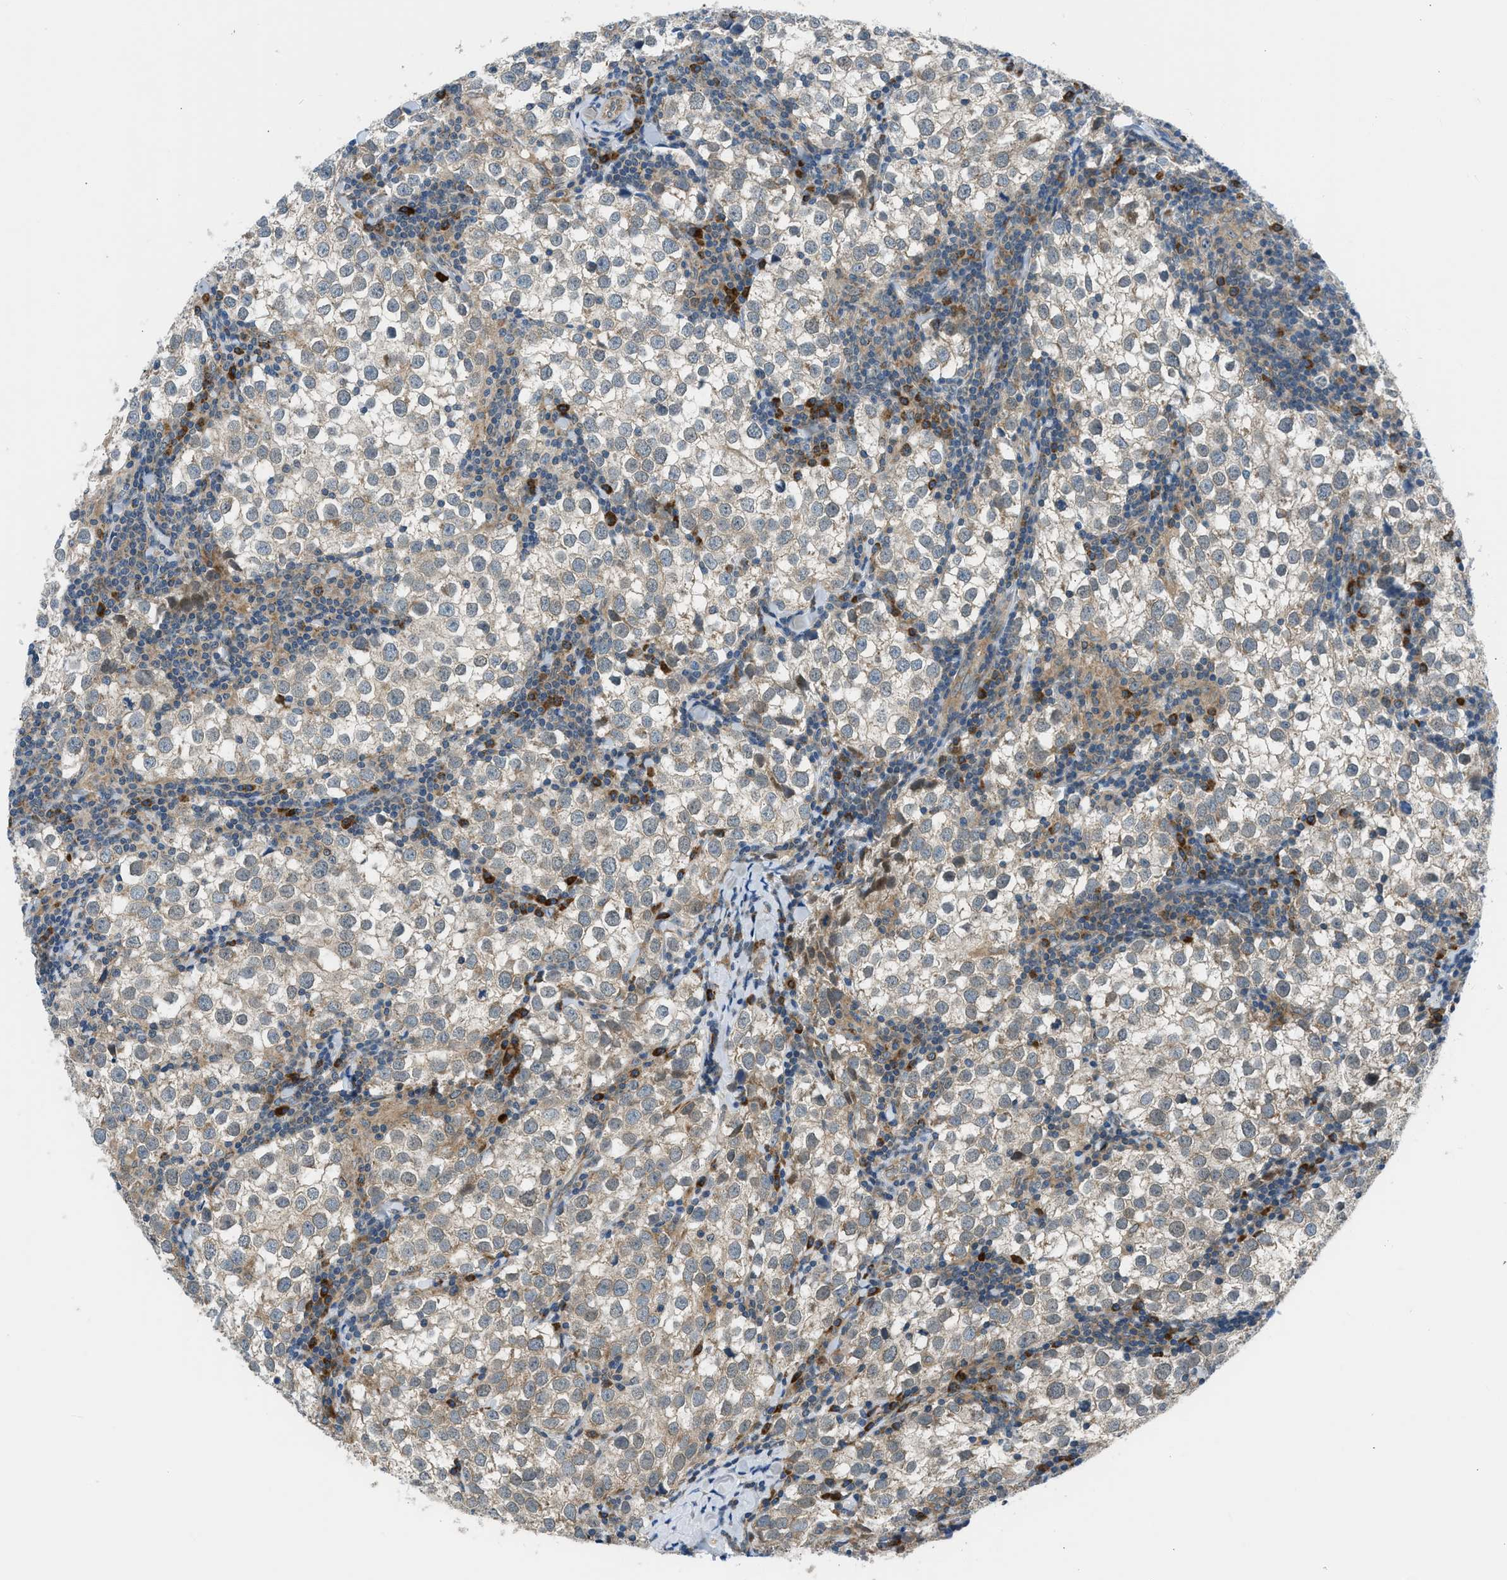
{"staining": {"intensity": "weak", "quantity": "25%-75%", "location": "cytoplasmic/membranous"}, "tissue": "testis cancer", "cell_type": "Tumor cells", "image_type": "cancer", "snomed": [{"axis": "morphology", "description": "Seminoma, NOS"}, {"axis": "morphology", "description": "Carcinoma, Embryonal, NOS"}, {"axis": "topography", "description": "Testis"}], "caption": "Tumor cells exhibit weak cytoplasmic/membranous positivity in approximately 25%-75% of cells in testis cancer.", "gene": "EDARADD", "patient": {"sex": "male", "age": 36}}